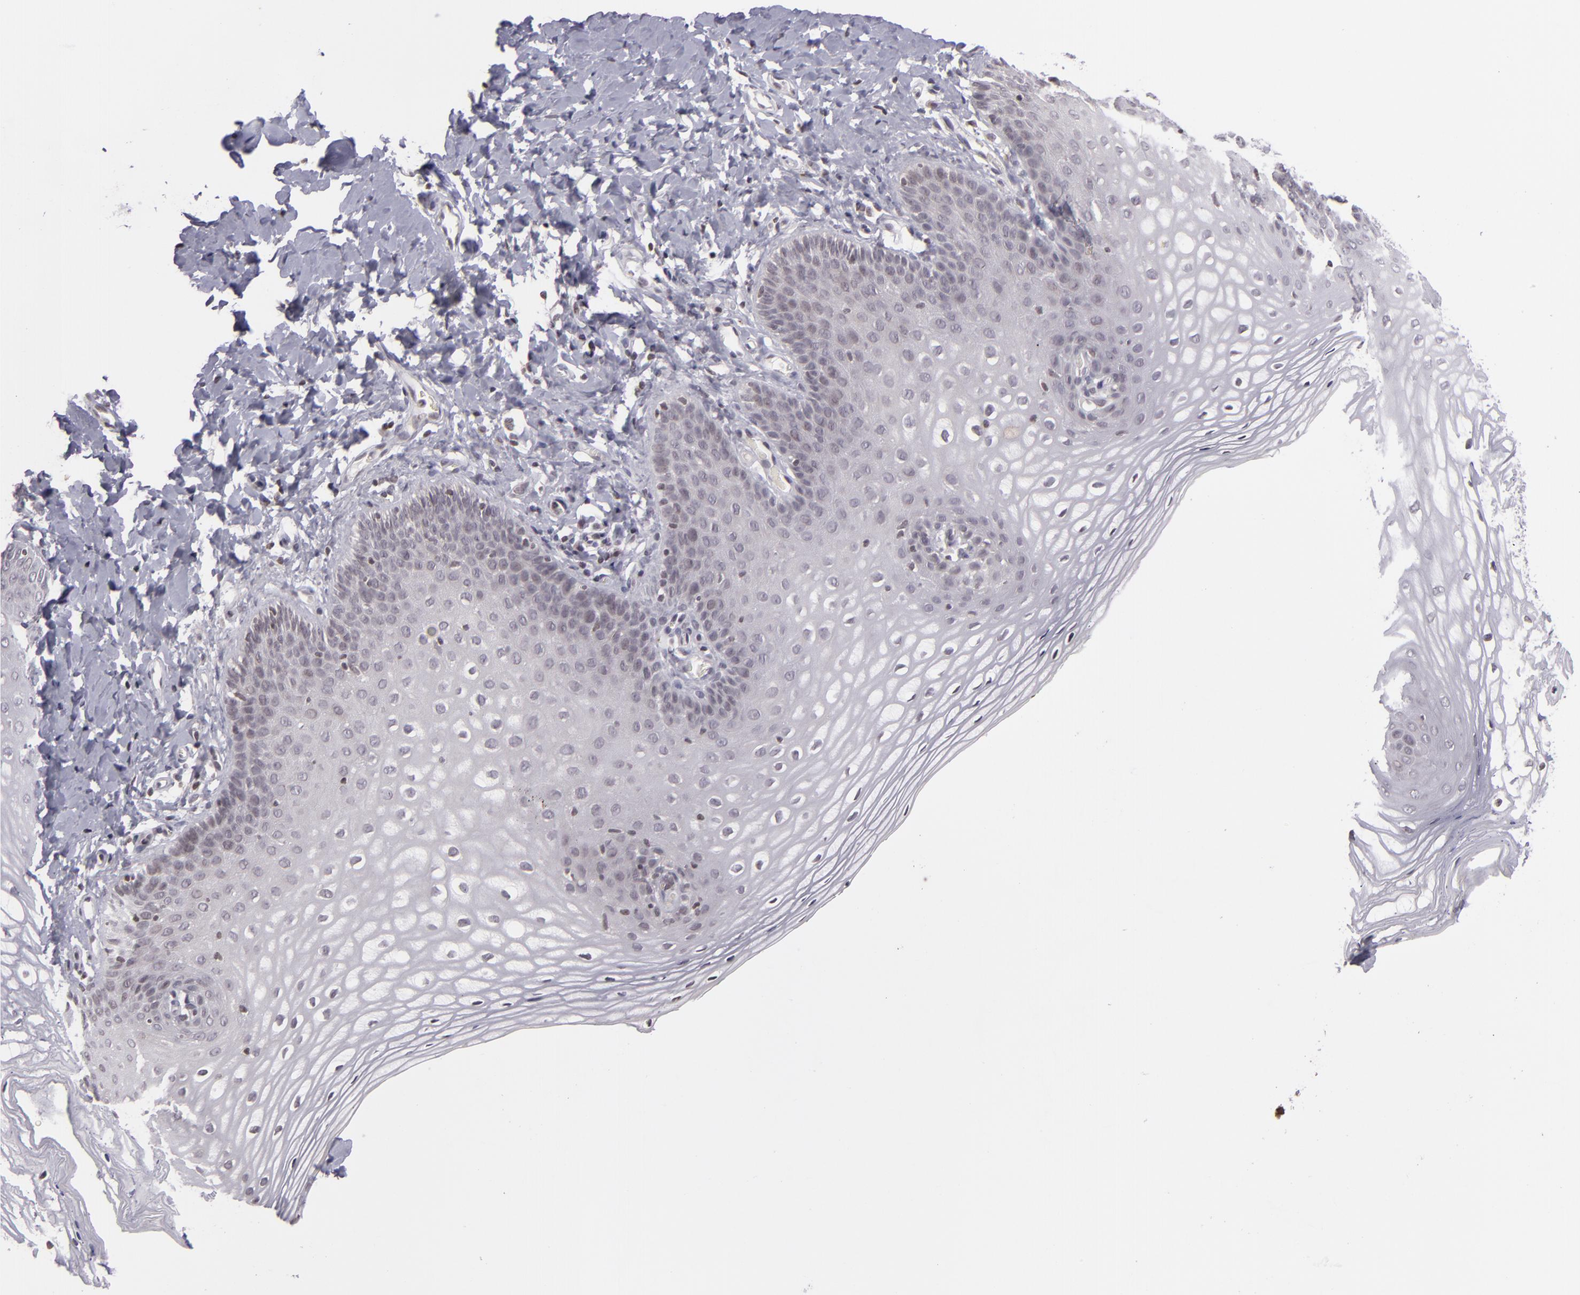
{"staining": {"intensity": "negative", "quantity": "none", "location": "none"}, "tissue": "vagina", "cell_type": "Squamous epithelial cells", "image_type": "normal", "snomed": [{"axis": "morphology", "description": "Normal tissue, NOS"}, {"axis": "topography", "description": "Vagina"}], "caption": "Squamous epithelial cells show no significant expression in unremarkable vagina. (Brightfield microscopy of DAB immunohistochemistry (IHC) at high magnification).", "gene": "AKAP6", "patient": {"sex": "female", "age": 55}}